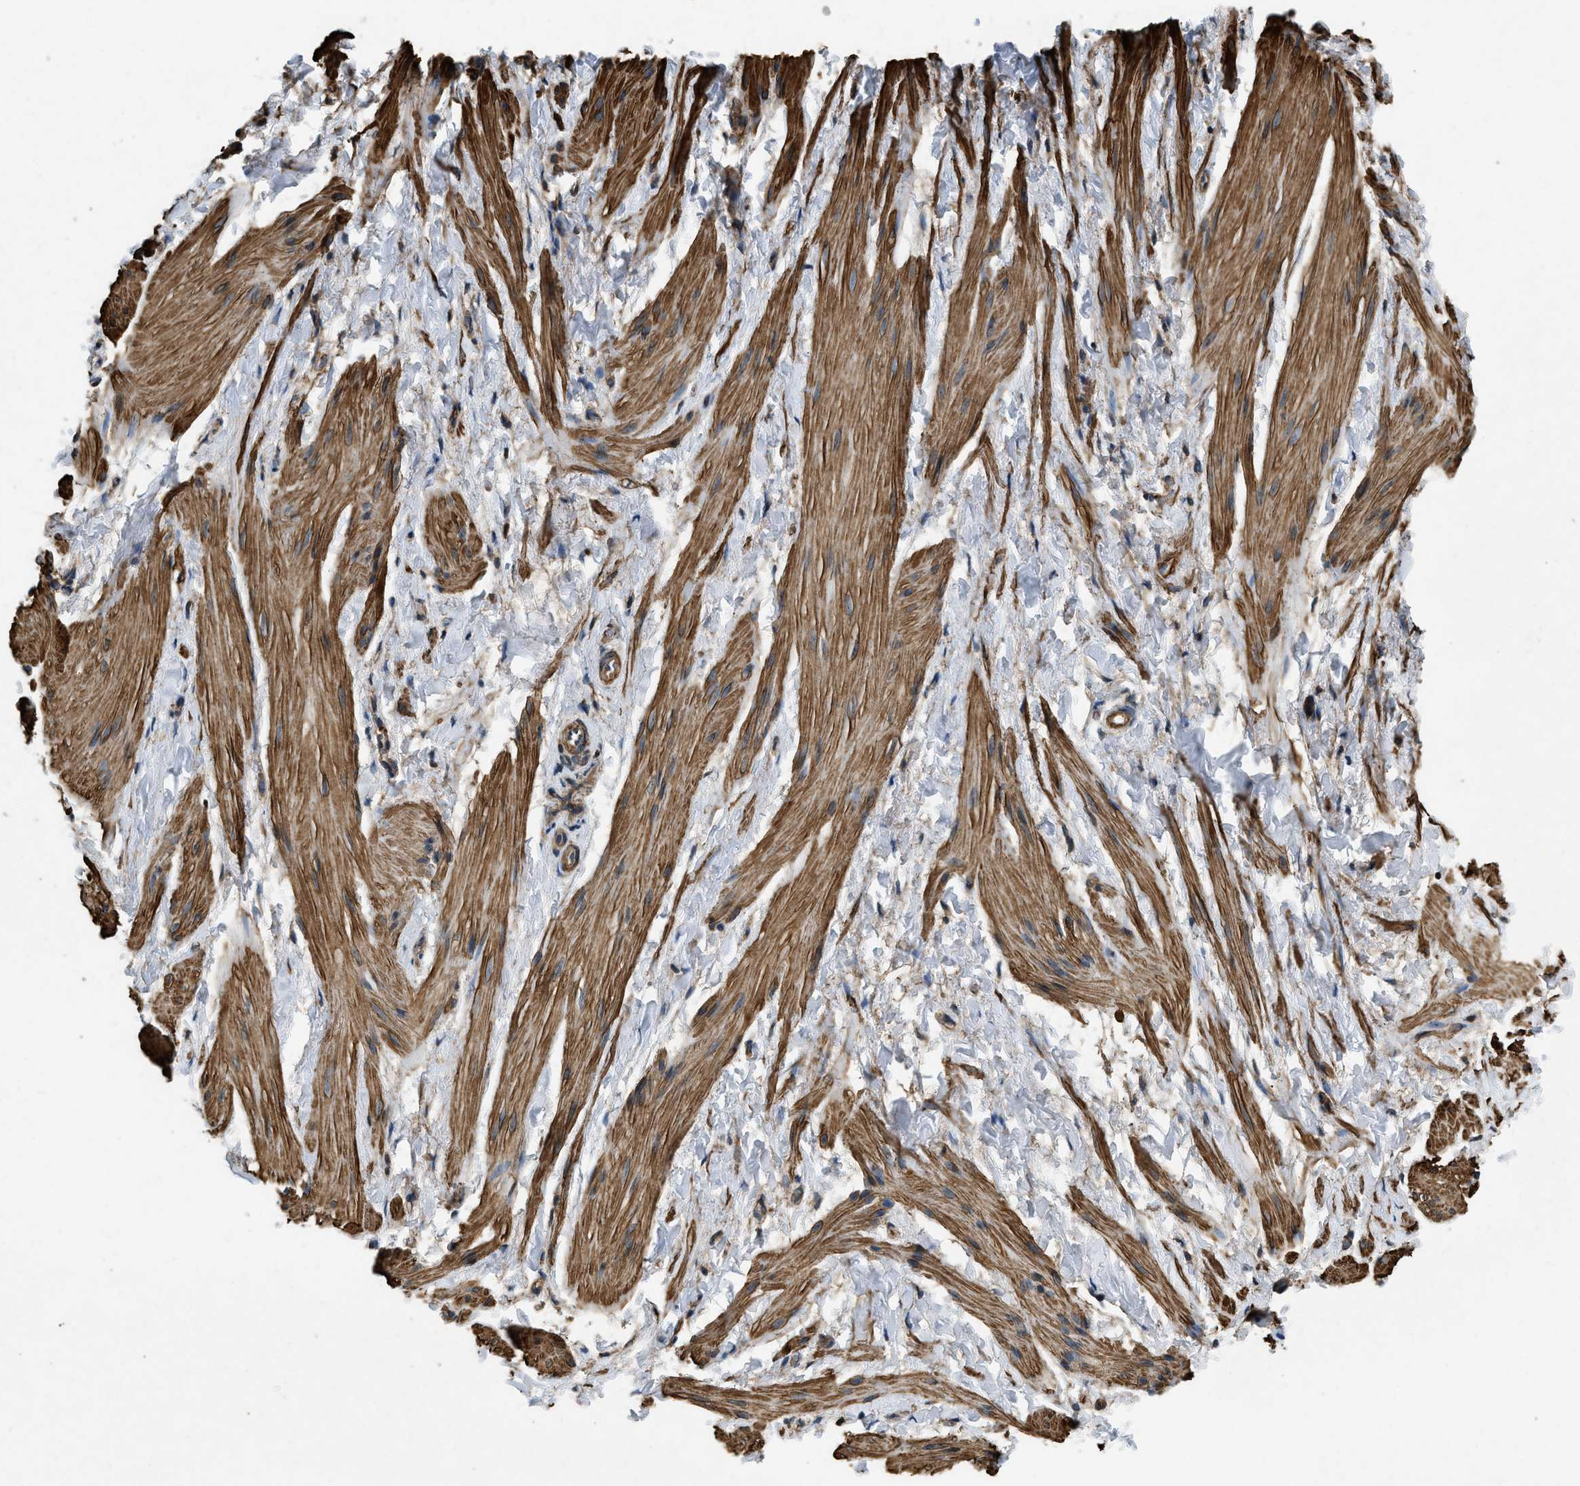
{"staining": {"intensity": "moderate", "quantity": ">75%", "location": "cytoplasmic/membranous"}, "tissue": "smooth muscle", "cell_type": "Smooth muscle cells", "image_type": "normal", "snomed": [{"axis": "morphology", "description": "Normal tissue, NOS"}, {"axis": "topography", "description": "Smooth muscle"}], "caption": "Smooth muscle was stained to show a protein in brown. There is medium levels of moderate cytoplasmic/membranous expression in about >75% of smooth muscle cells. The staining was performed using DAB to visualize the protein expression in brown, while the nuclei were stained in blue with hematoxylin (Magnification: 20x).", "gene": "YARS1", "patient": {"sex": "male", "age": 16}}